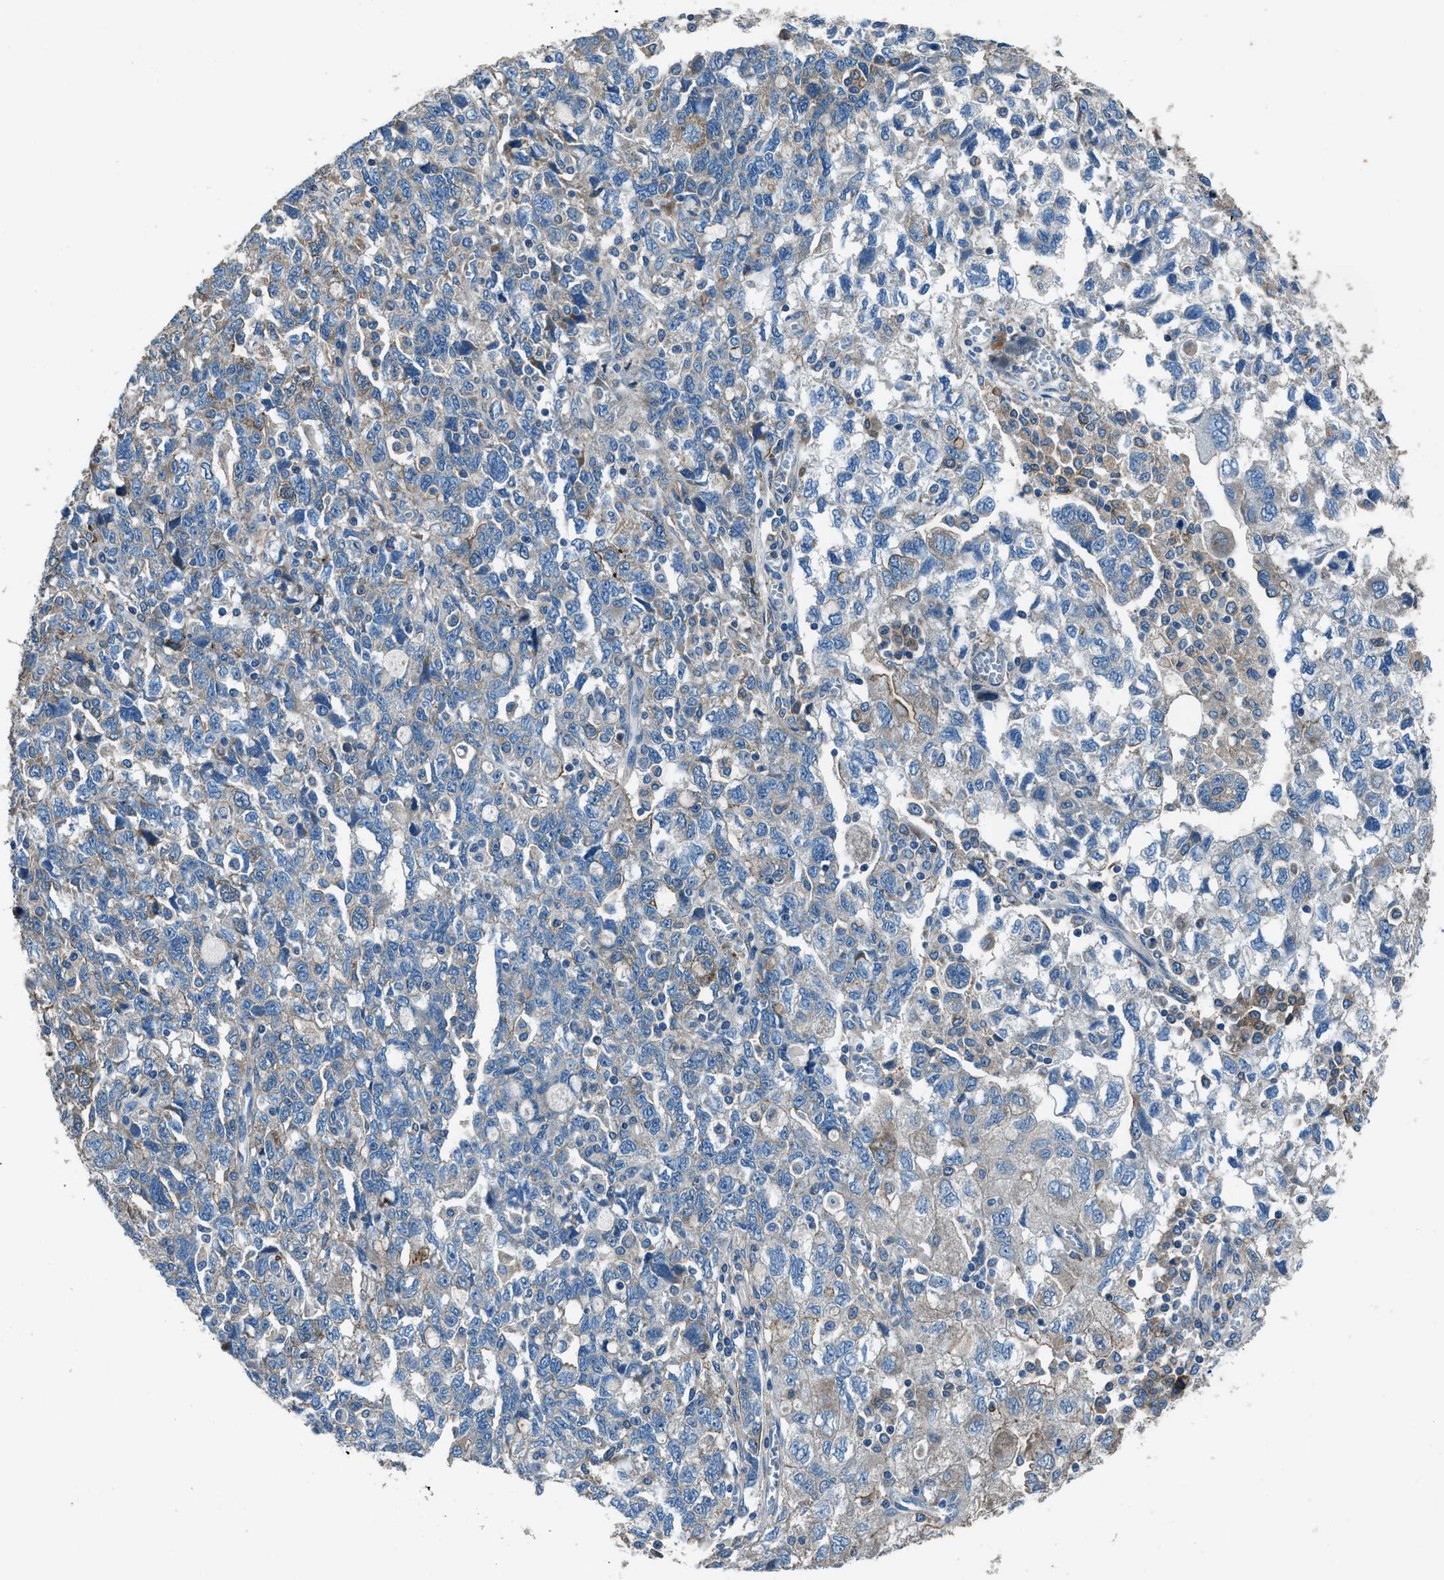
{"staining": {"intensity": "weak", "quantity": "<25%", "location": "cytoplasmic/membranous"}, "tissue": "ovarian cancer", "cell_type": "Tumor cells", "image_type": "cancer", "snomed": [{"axis": "morphology", "description": "Carcinoma, NOS"}, {"axis": "morphology", "description": "Cystadenocarcinoma, serous, NOS"}, {"axis": "topography", "description": "Ovary"}], "caption": "Tumor cells are negative for protein expression in human carcinoma (ovarian). (DAB immunohistochemistry, high magnification).", "gene": "SVIL", "patient": {"sex": "female", "age": 69}}